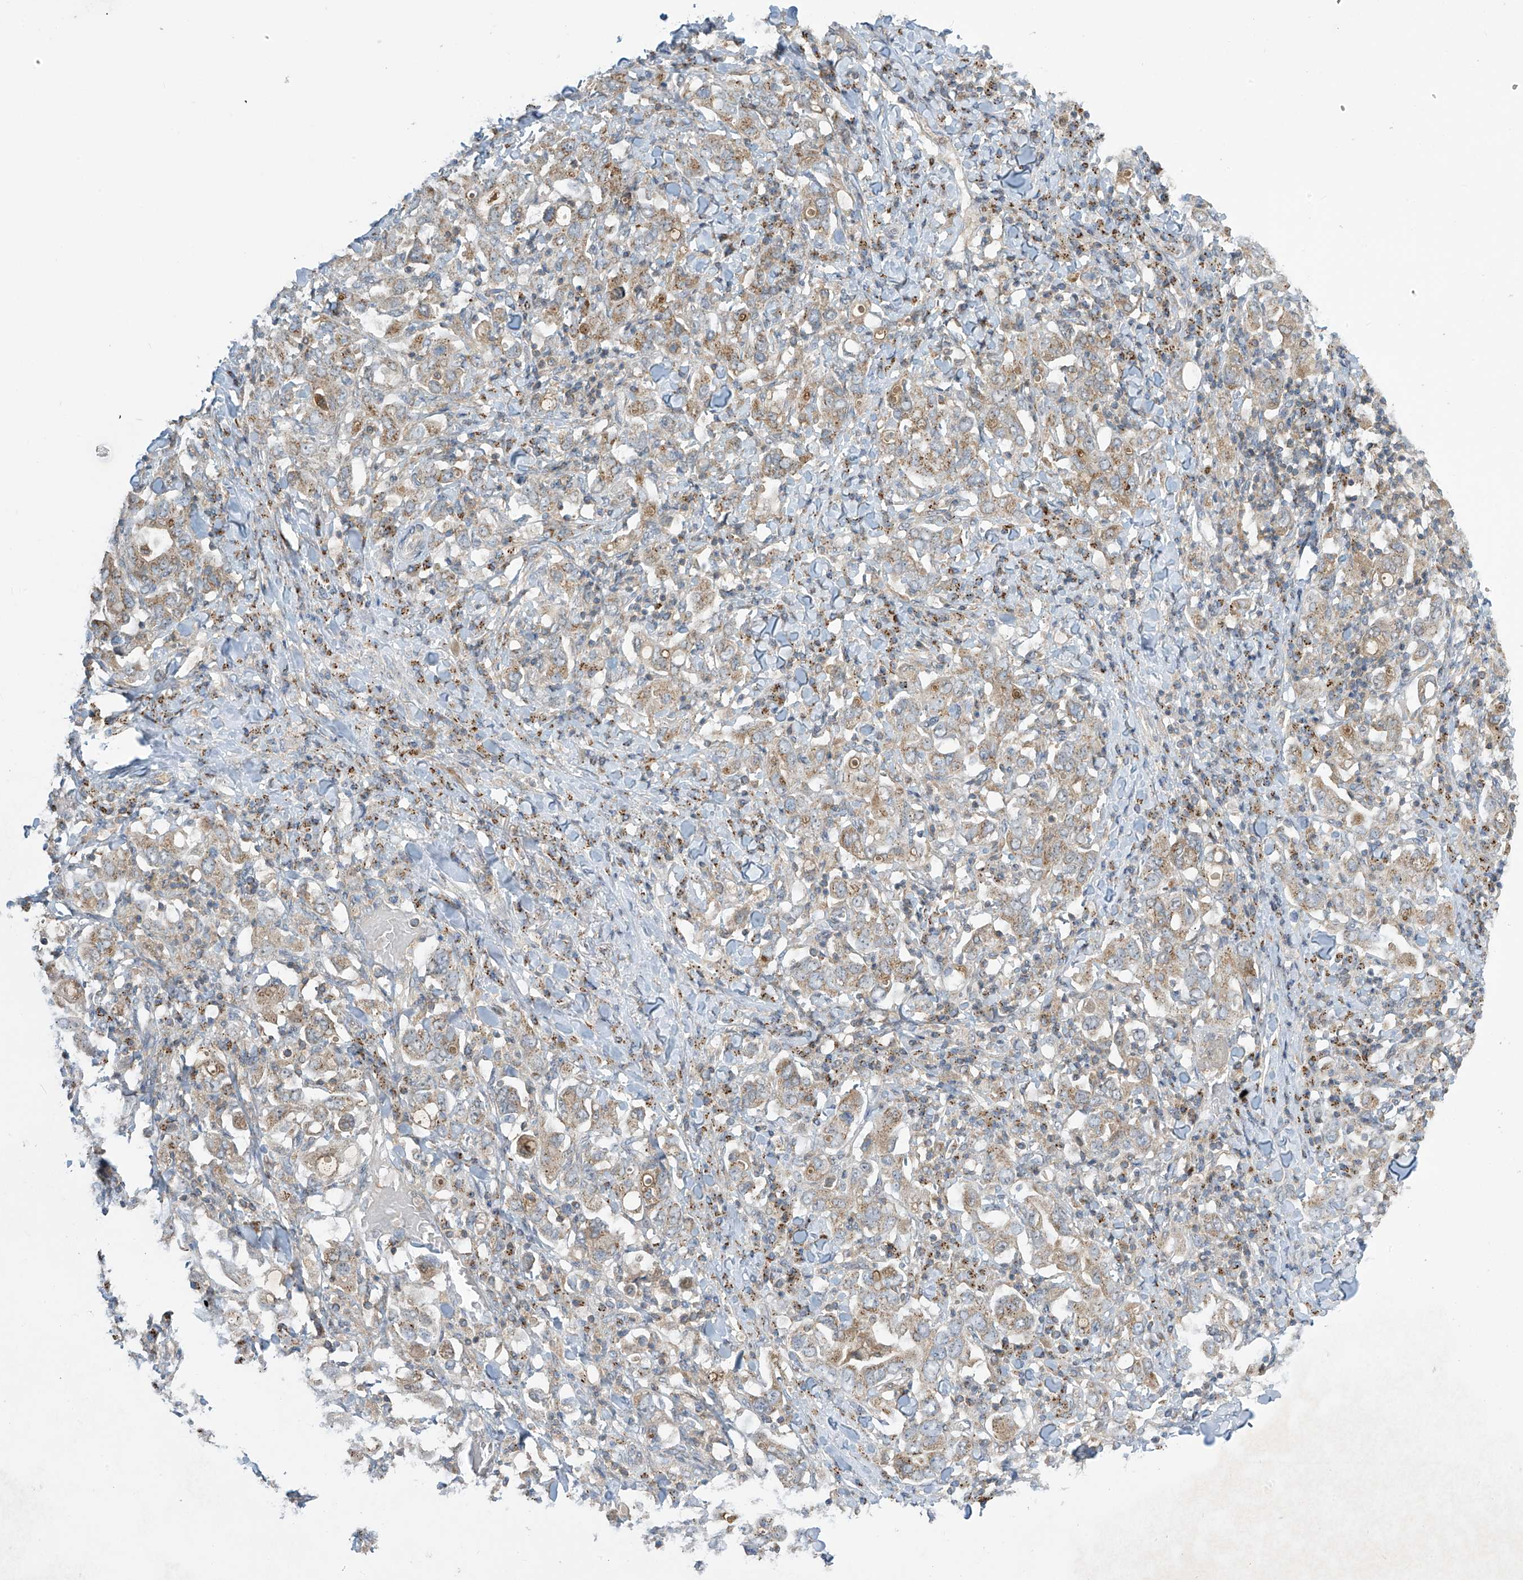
{"staining": {"intensity": "moderate", "quantity": "25%-75%", "location": "cytoplasmic/membranous"}, "tissue": "stomach cancer", "cell_type": "Tumor cells", "image_type": "cancer", "snomed": [{"axis": "morphology", "description": "Adenocarcinoma, NOS"}, {"axis": "topography", "description": "Stomach, upper"}], "caption": "Stomach cancer stained with immunohistochemistry shows moderate cytoplasmic/membranous staining in about 25%-75% of tumor cells.", "gene": "PARVG", "patient": {"sex": "male", "age": 62}}